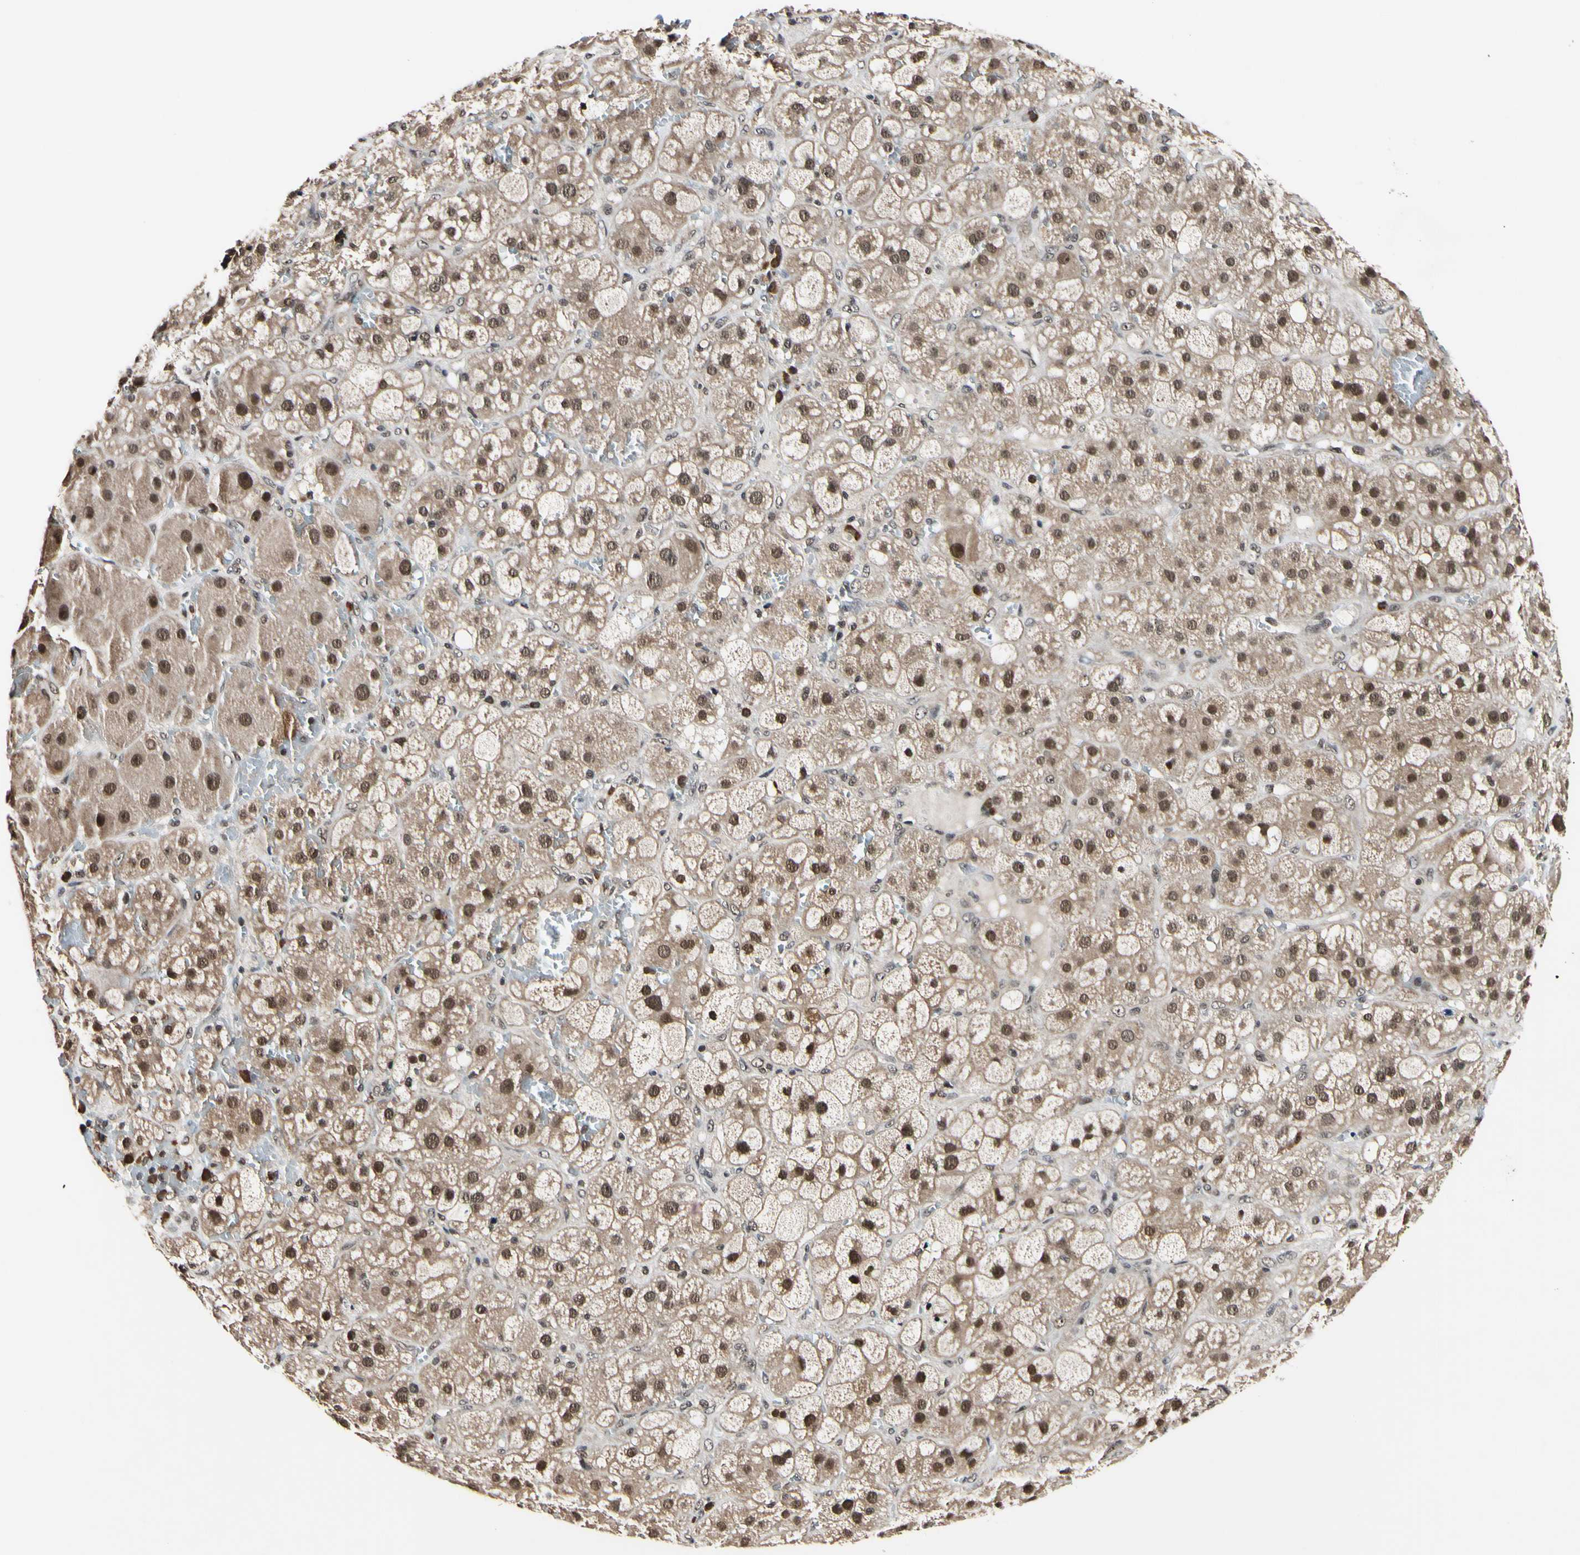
{"staining": {"intensity": "weak", "quantity": ">75%", "location": "cytoplasmic/membranous,nuclear"}, "tissue": "adrenal gland", "cell_type": "Glandular cells", "image_type": "normal", "snomed": [{"axis": "morphology", "description": "Normal tissue, NOS"}, {"axis": "topography", "description": "Adrenal gland"}], "caption": "A brown stain highlights weak cytoplasmic/membranous,nuclear expression of a protein in glandular cells of normal adrenal gland. The staining was performed using DAB to visualize the protein expression in brown, while the nuclei were stained in blue with hematoxylin (Magnification: 20x).", "gene": "PSMD10", "patient": {"sex": "female", "age": 47}}